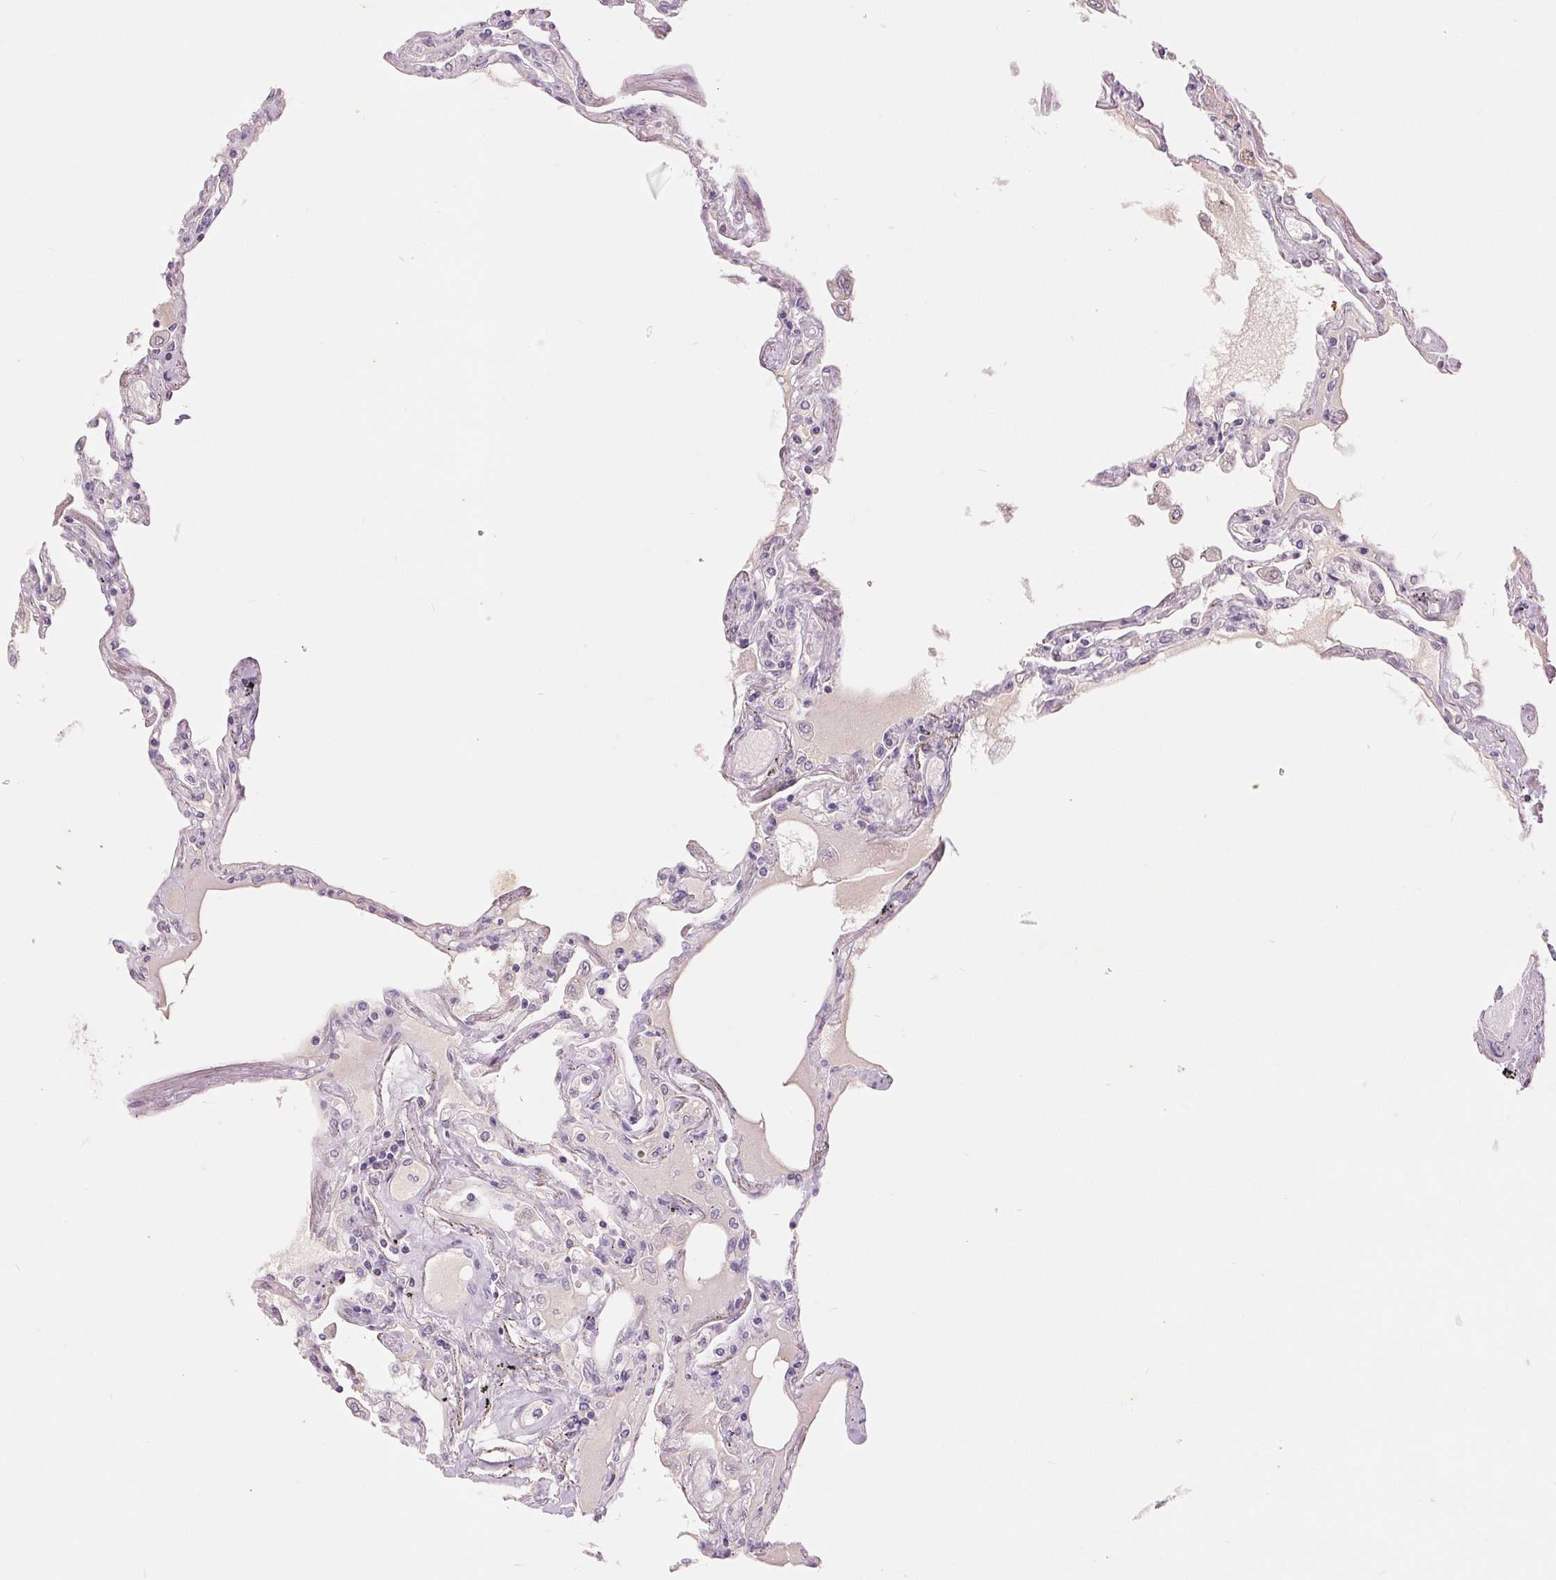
{"staining": {"intensity": "negative", "quantity": "none", "location": "none"}, "tissue": "lung", "cell_type": "Alveolar cells", "image_type": "normal", "snomed": [{"axis": "morphology", "description": "Normal tissue, NOS"}, {"axis": "morphology", "description": "Adenocarcinoma, NOS"}, {"axis": "topography", "description": "Cartilage tissue"}, {"axis": "topography", "description": "Lung"}], "caption": "This histopathology image is of unremarkable lung stained with immunohistochemistry to label a protein in brown with the nuclei are counter-stained blue. There is no positivity in alveolar cells. (Brightfield microscopy of DAB immunohistochemistry at high magnification).", "gene": "FXYD4", "patient": {"sex": "female", "age": 67}}